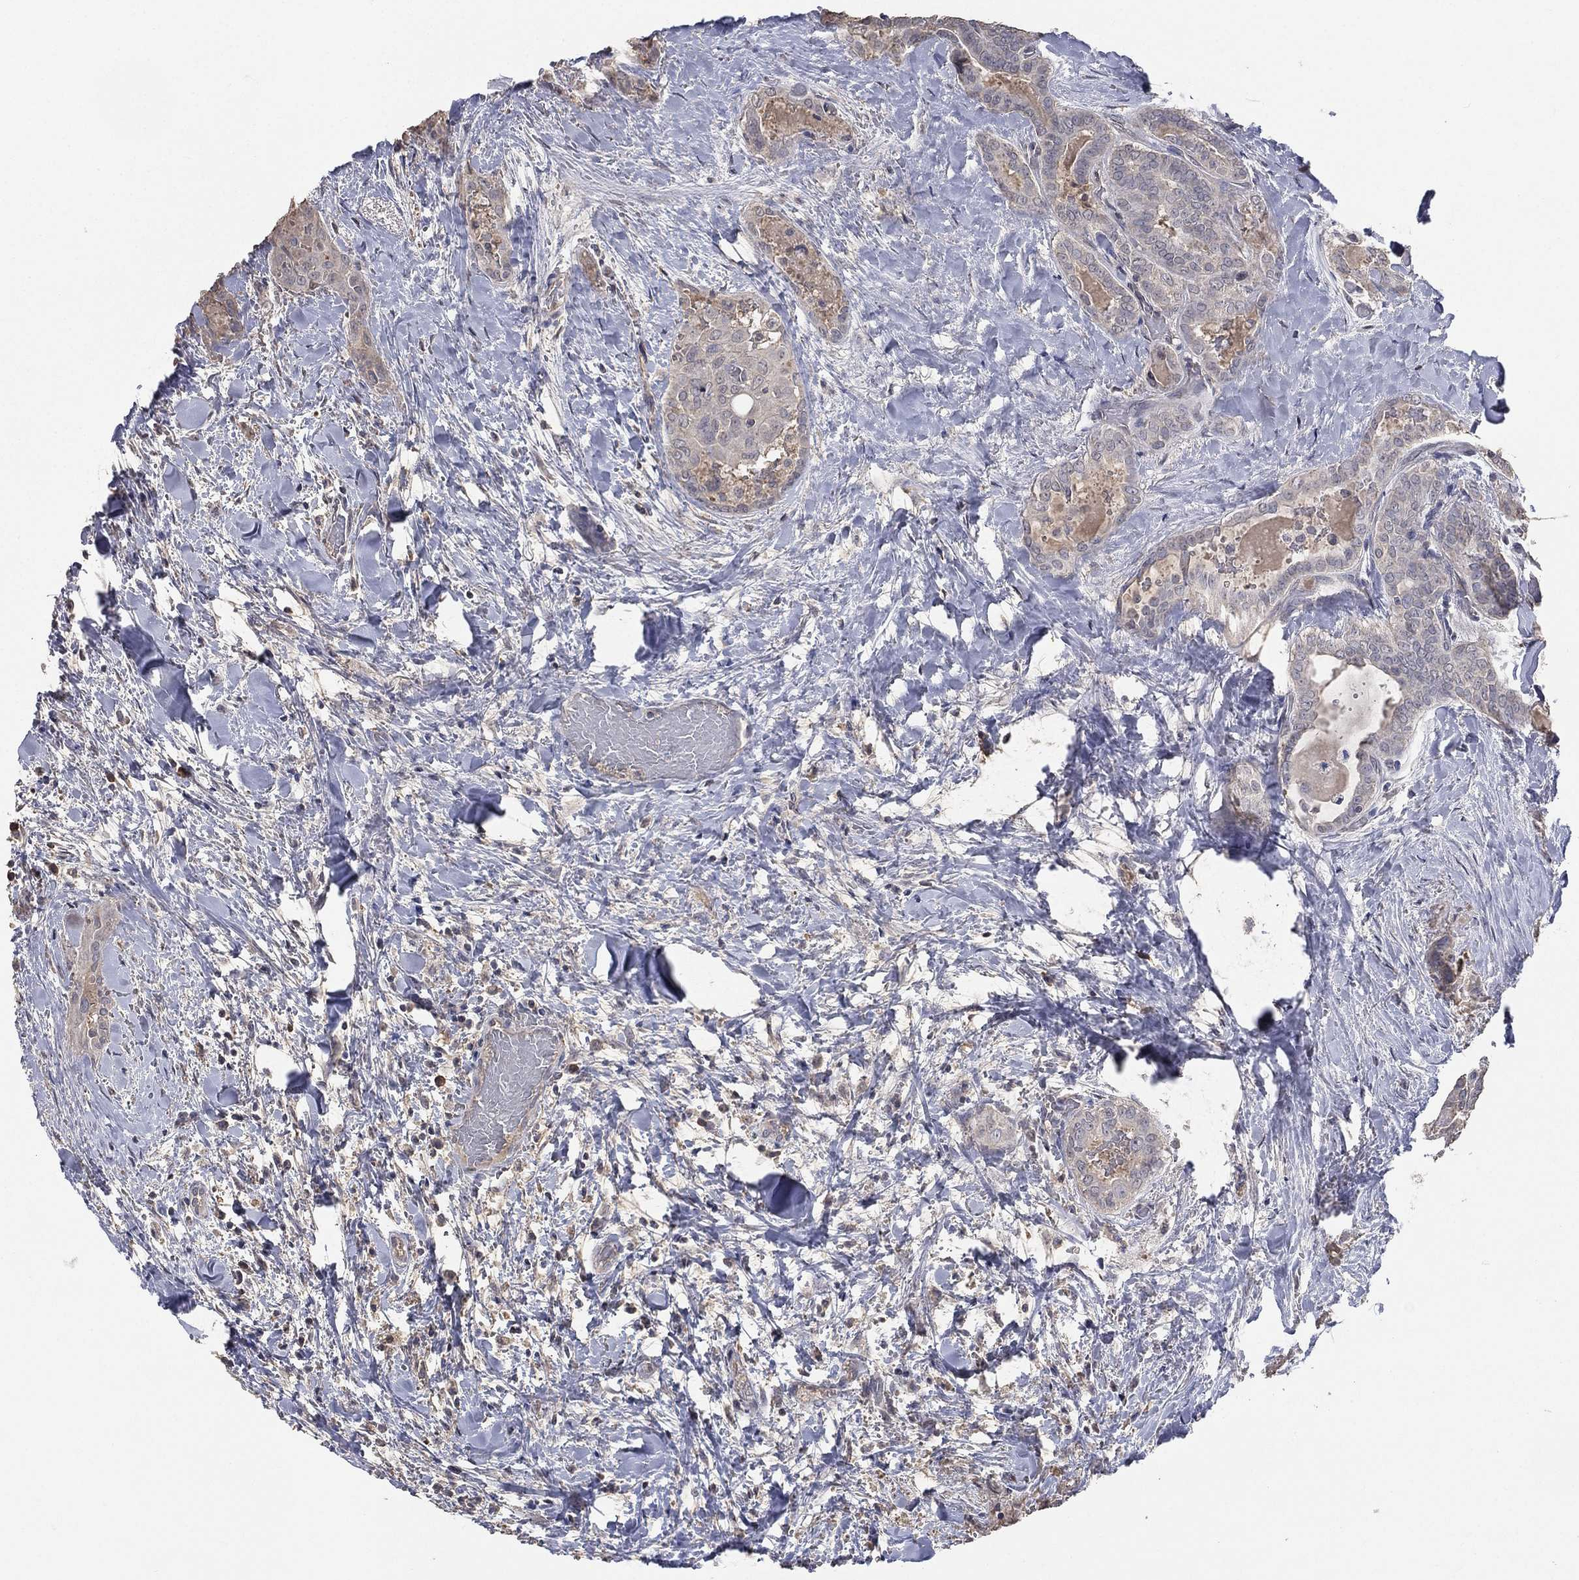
{"staining": {"intensity": "negative", "quantity": "none", "location": "none"}, "tissue": "thyroid cancer", "cell_type": "Tumor cells", "image_type": "cancer", "snomed": [{"axis": "morphology", "description": "Papillary adenocarcinoma, NOS"}, {"axis": "topography", "description": "Thyroid gland"}], "caption": "An immunohistochemistry (IHC) photomicrograph of thyroid cancer is shown. There is no staining in tumor cells of thyroid cancer. Nuclei are stained in blue.", "gene": "SNAP25", "patient": {"sex": "female", "age": 39}}